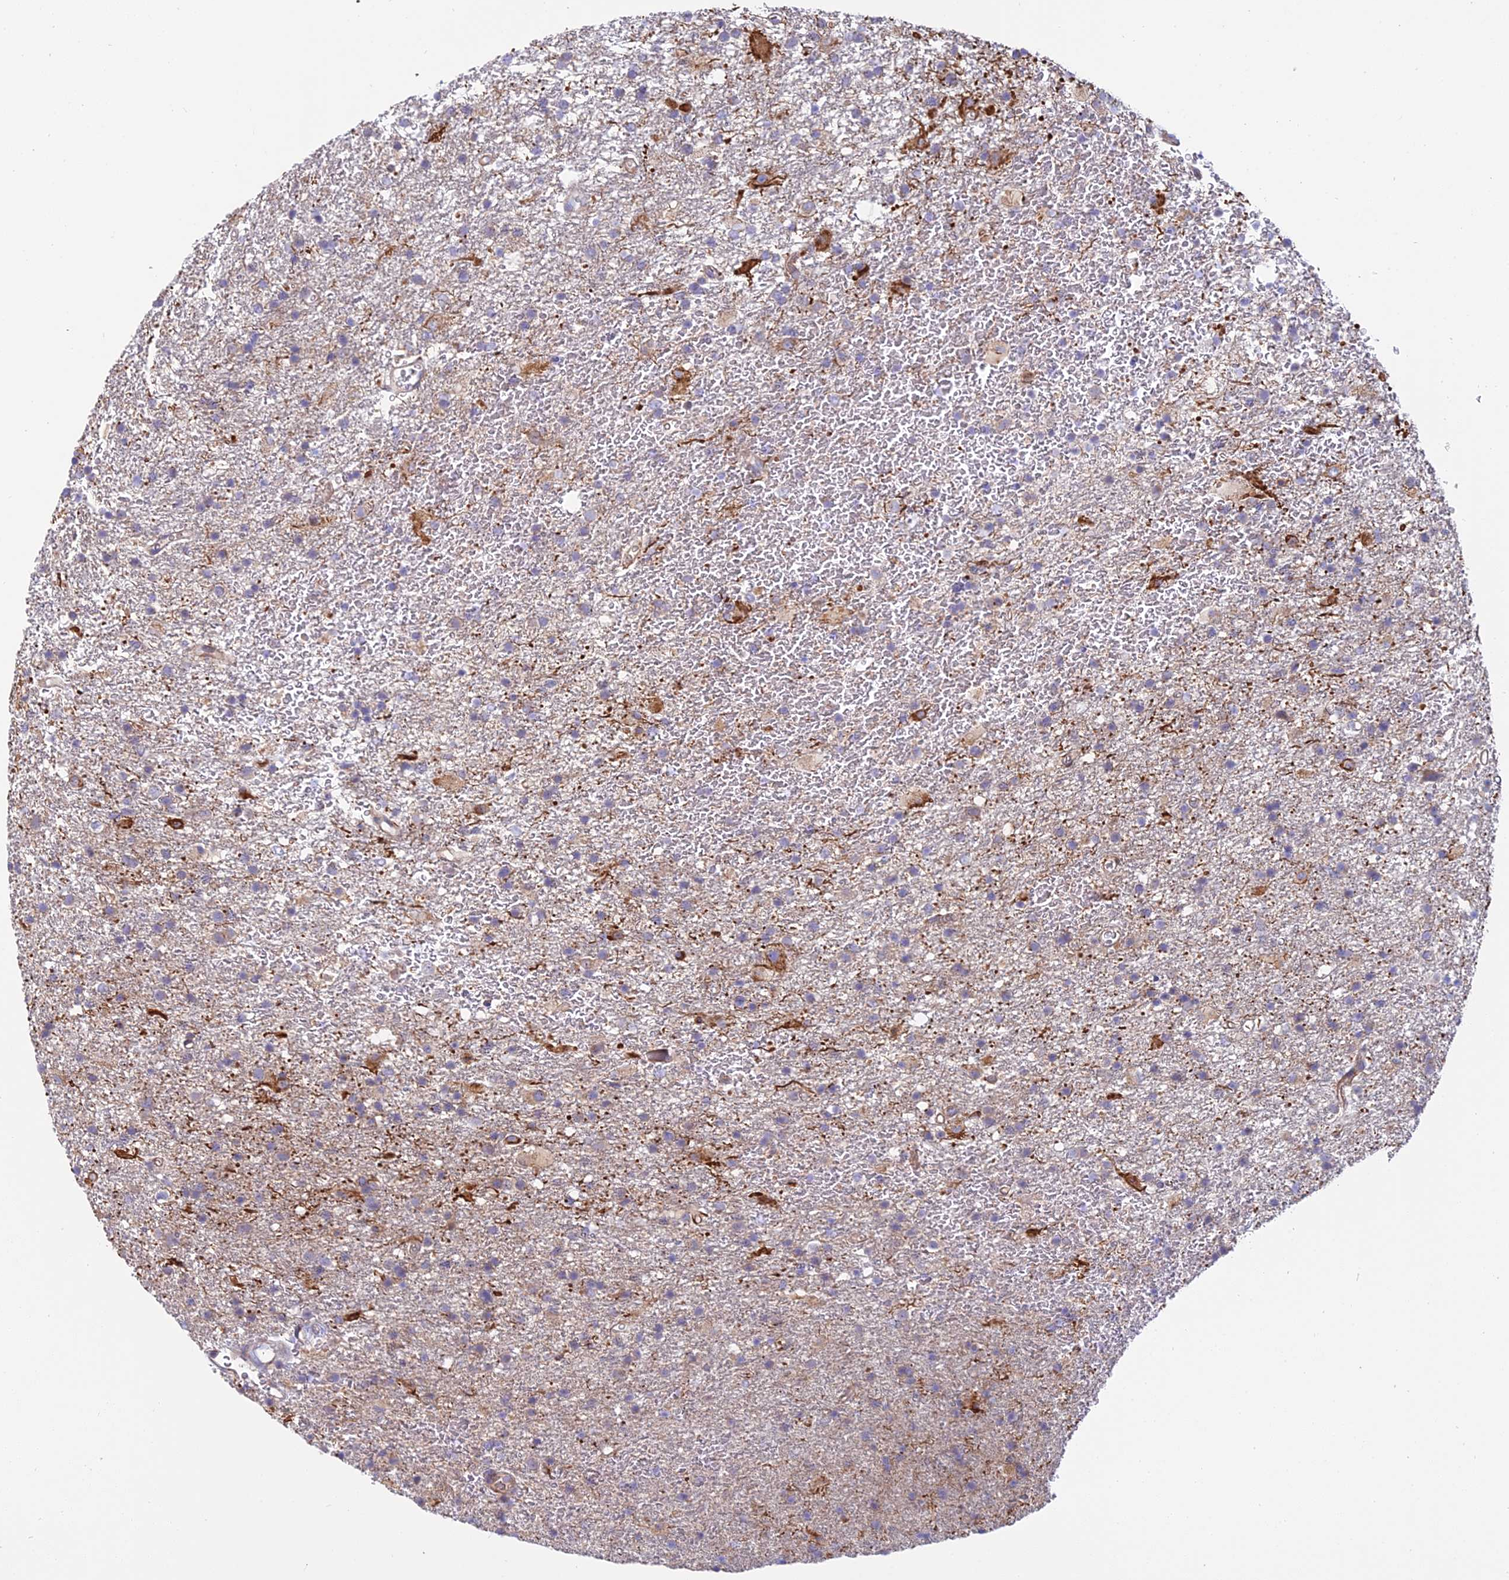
{"staining": {"intensity": "weak", "quantity": "<25%", "location": "cytoplasmic/membranous"}, "tissue": "glioma", "cell_type": "Tumor cells", "image_type": "cancer", "snomed": [{"axis": "morphology", "description": "Glioma, malignant, Low grade"}, {"axis": "topography", "description": "Brain"}], "caption": "High magnification brightfield microscopy of glioma stained with DAB (brown) and counterstained with hematoxylin (blue): tumor cells show no significant staining.", "gene": "DUS2", "patient": {"sex": "male", "age": 65}}